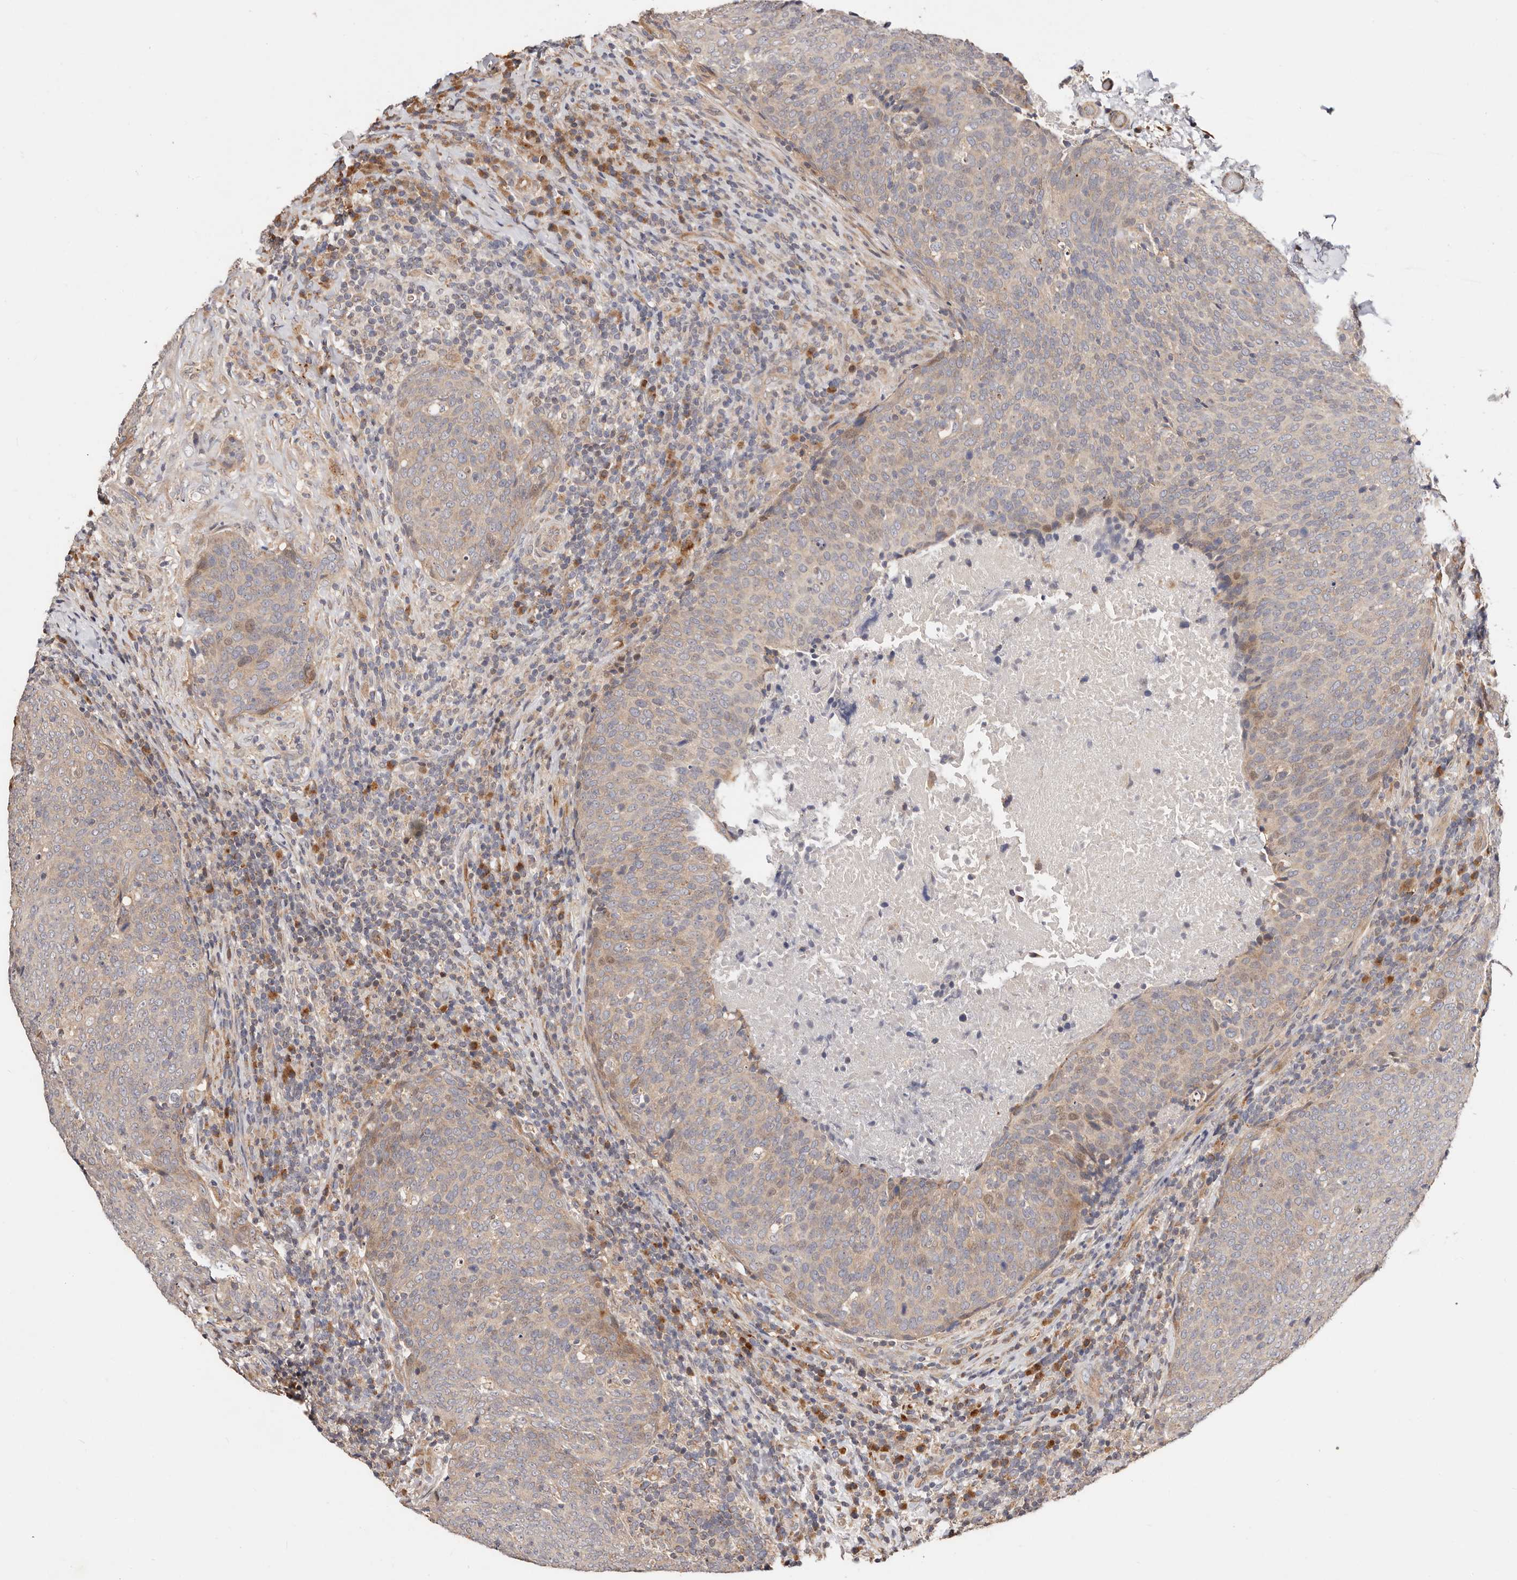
{"staining": {"intensity": "weak", "quantity": "25%-75%", "location": "cytoplasmic/membranous"}, "tissue": "head and neck cancer", "cell_type": "Tumor cells", "image_type": "cancer", "snomed": [{"axis": "morphology", "description": "Squamous cell carcinoma, NOS"}, {"axis": "morphology", "description": "Squamous cell carcinoma, metastatic, NOS"}, {"axis": "topography", "description": "Lymph node"}, {"axis": "topography", "description": "Head-Neck"}], "caption": "Human head and neck squamous cell carcinoma stained with a protein marker exhibits weak staining in tumor cells.", "gene": "USP33", "patient": {"sex": "male", "age": 62}}